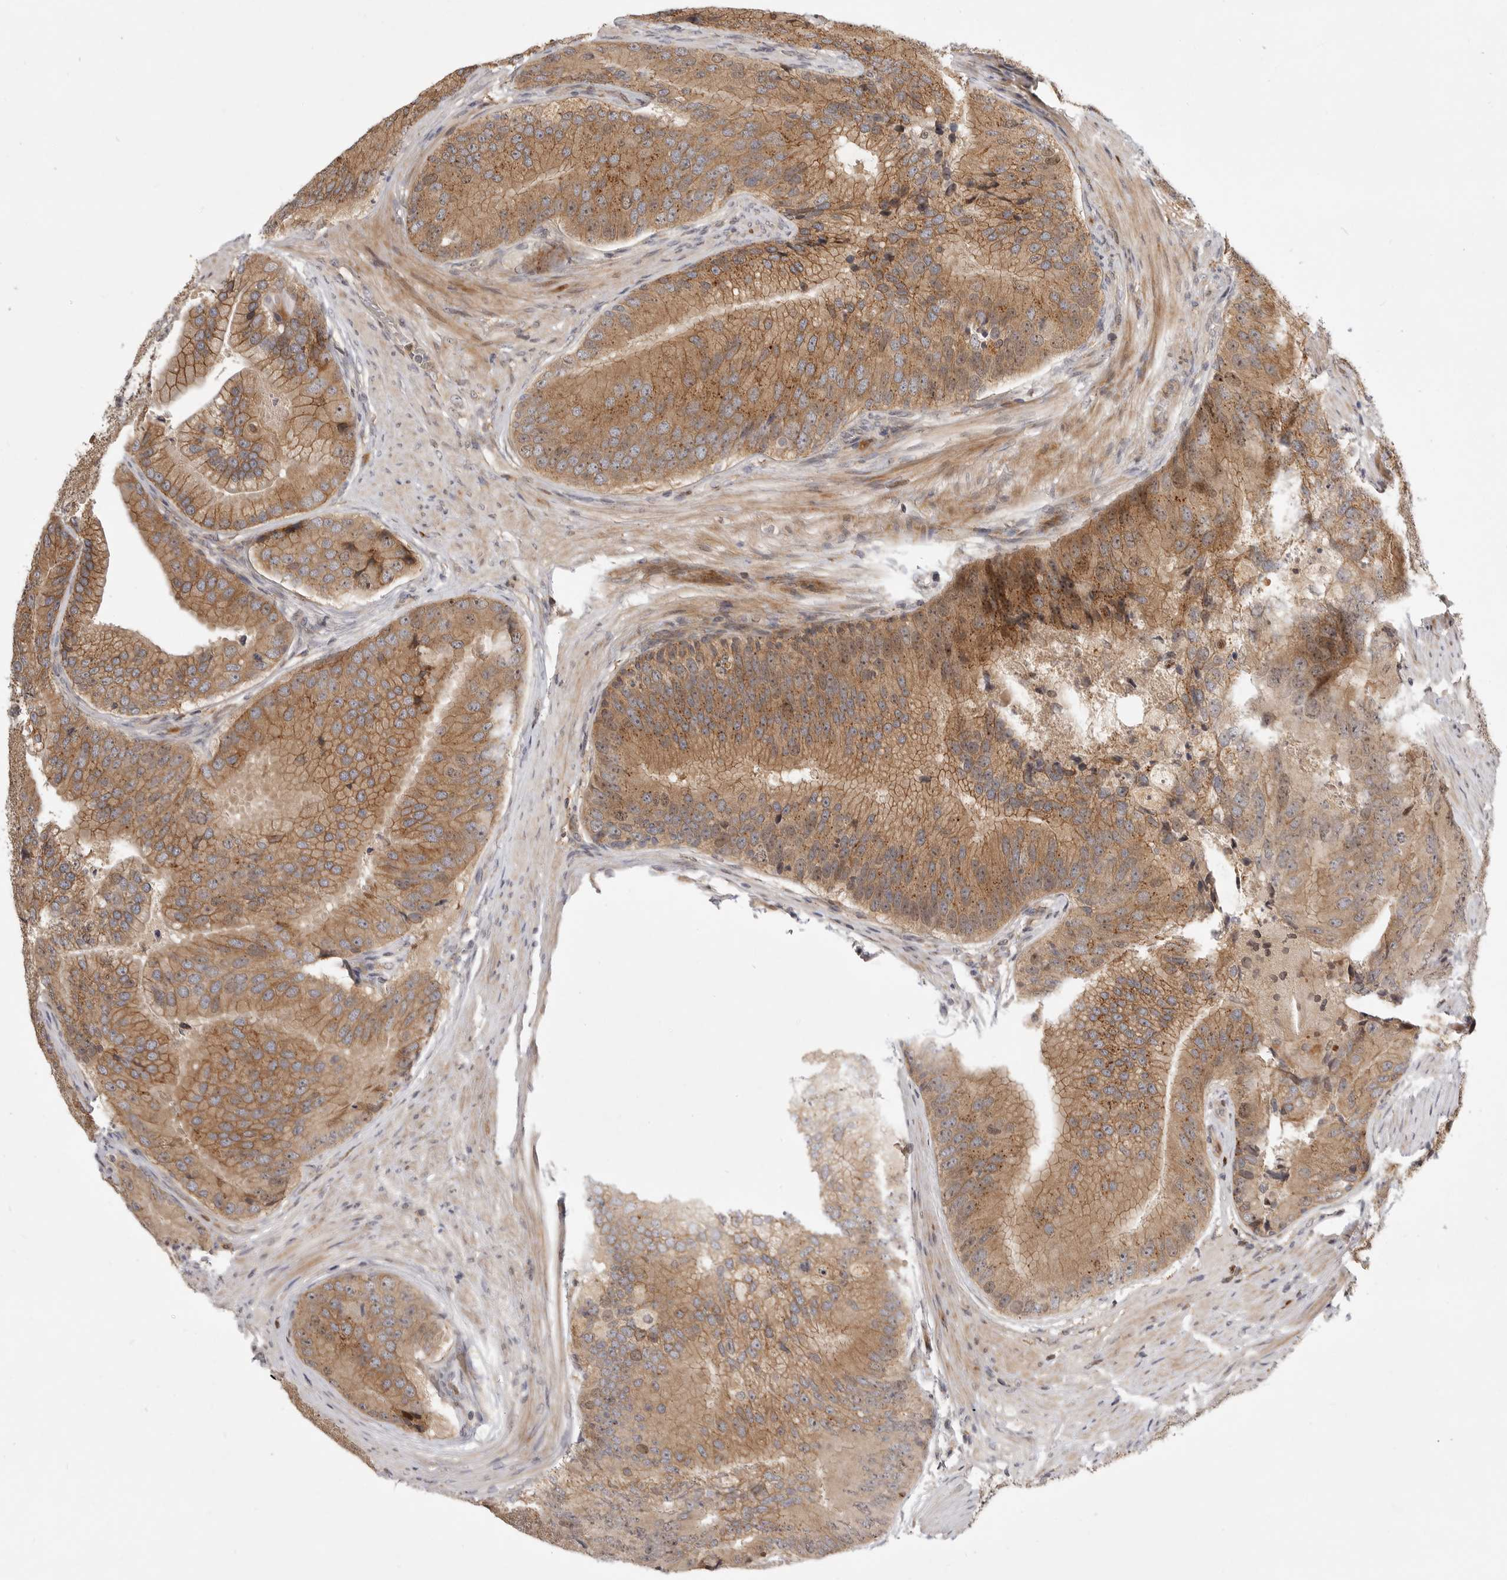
{"staining": {"intensity": "moderate", "quantity": ">75%", "location": "cytoplasmic/membranous"}, "tissue": "prostate cancer", "cell_type": "Tumor cells", "image_type": "cancer", "snomed": [{"axis": "morphology", "description": "Adenocarcinoma, High grade"}, {"axis": "topography", "description": "Prostate"}], "caption": "Protein expression by immunohistochemistry (IHC) shows moderate cytoplasmic/membranous positivity in approximately >75% of tumor cells in prostate cancer.", "gene": "CSNK1G3", "patient": {"sex": "male", "age": 70}}